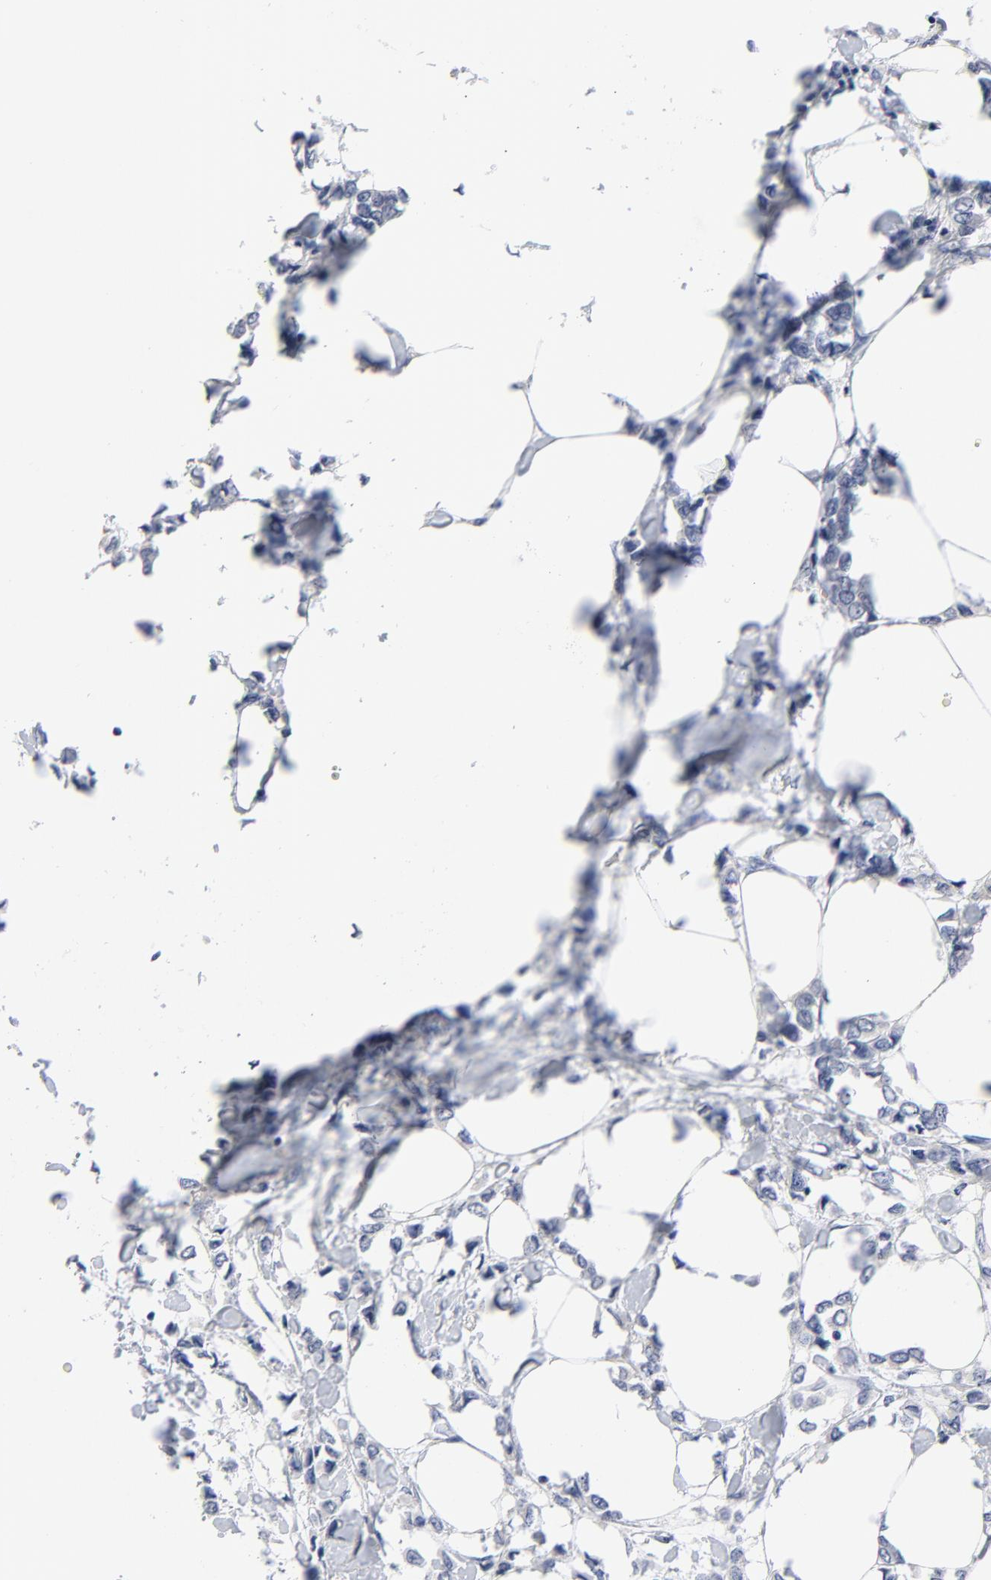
{"staining": {"intensity": "negative", "quantity": "none", "location": "none"}, "tissue": "breast cancer", "cell_type": "Tumor cells", "image_type": "cancer", "snomed": [{"axis": "morphology", "description": "Lobular carcinoma"}, {"axis": "topography", "description": "Breast"}], "caption": "Immunohistochemistry (IHC) of breast lobular carcinoma reveals no positivity in tumor cells. (DAB immunohistochemistry (IHC) with hematoxylin counter stain).", "gene": "AADAC", "patient": {"sex": "female", "age": 51}}